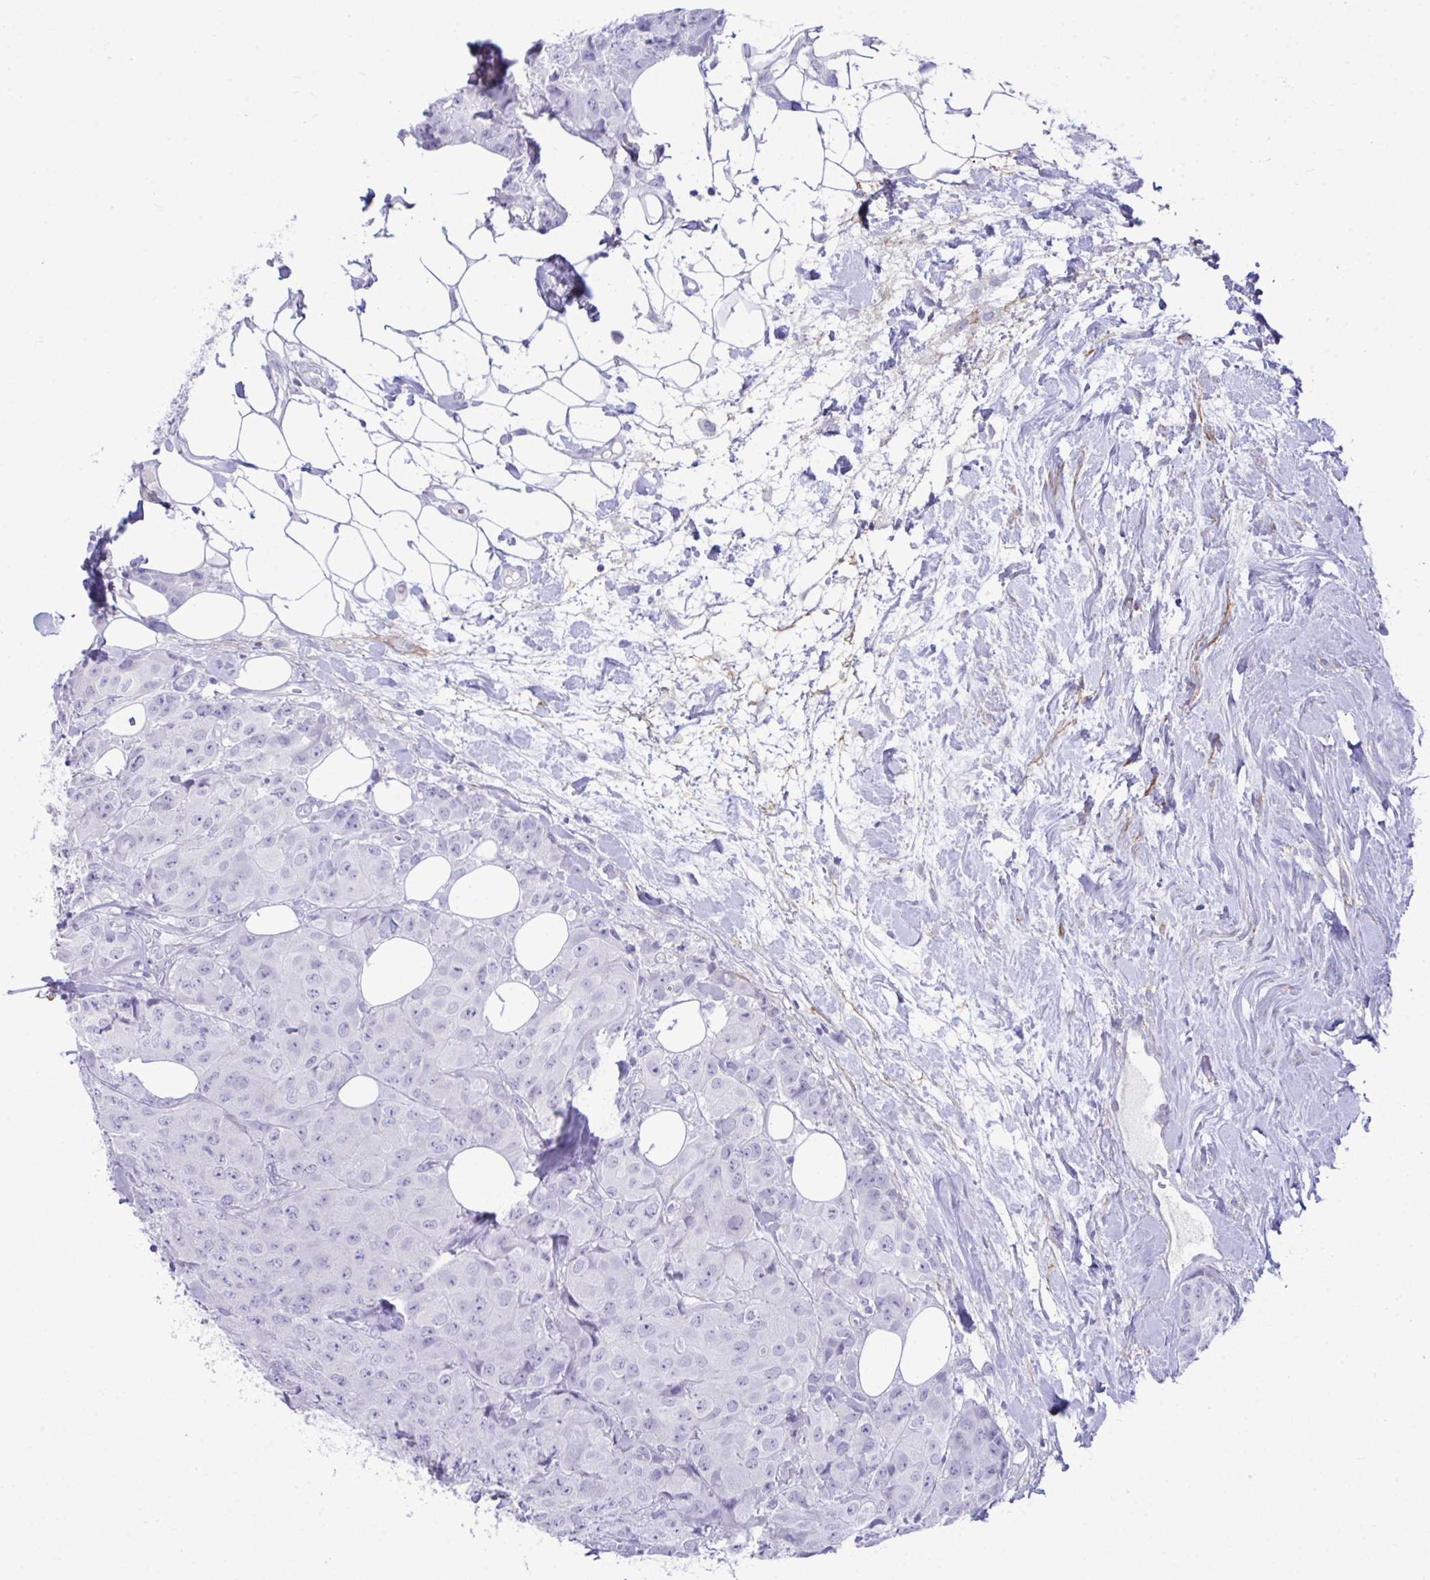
{"staining": {"intensity": "negative", "quantity": "none", "location": "none"}, "tissue": "breast cancer", "cell_type": "Tumor cells", "image_type": "cancer", "snomed": [{"axis": "morphology", "description": "Duct carcinoma"}, {"axis": "topography", "description": "Breast"}], "caption": "Histopathology image shows no significant protein staining in tumor cells of breast intraductal carcinoma.", "gene": "PIGZ", "patient": {"sex": "female", "age": 43}}